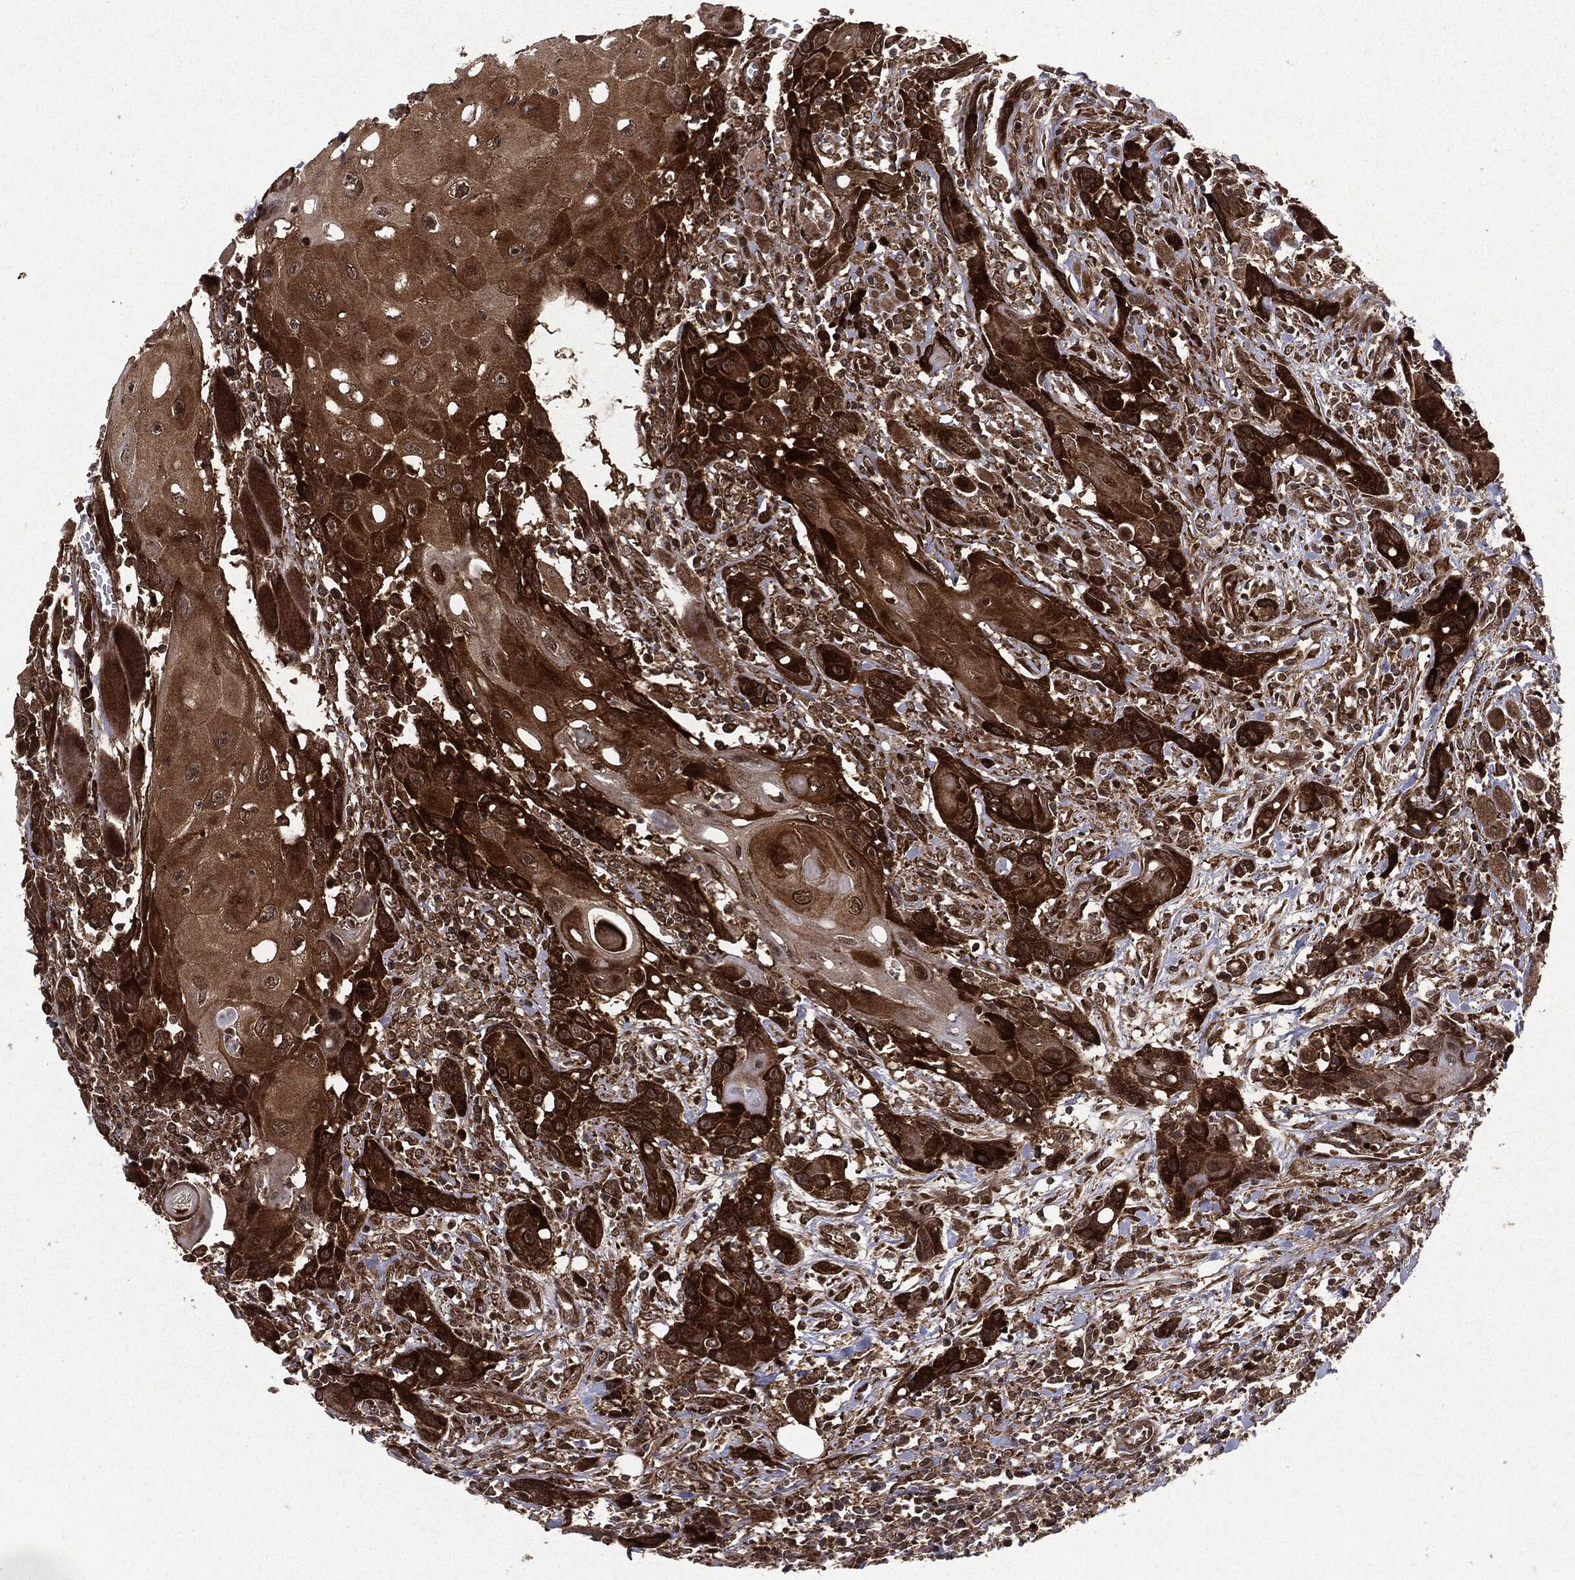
{"staining": {"intensity": "strong", "quantity": ">75%", "location": "cytoplasmic/membranous"}, "tissue": "head and neck cancer", "cell_type": "Tumor cells", "image_type": "cancer", "snomed": [{"axis": "morphology", "description": "Normal tissue, NOS"}, {"axis": "morphology", "description": "Squamous cell carcinoma, NOS"}, {"axis": "topography", "description": "Oral tissue"}, {"axis": "topography", "description": "Head-Neck"}], "caption": "Immunohistochemical staining of human head and neck cancer (squamous cell carcinoma) displays high levels of strong cytoplasmic/membranous staining in approximately >75% of tumor cells.", "gene": "OTUB1", "patient": {"sex": "male", "age": 71}}